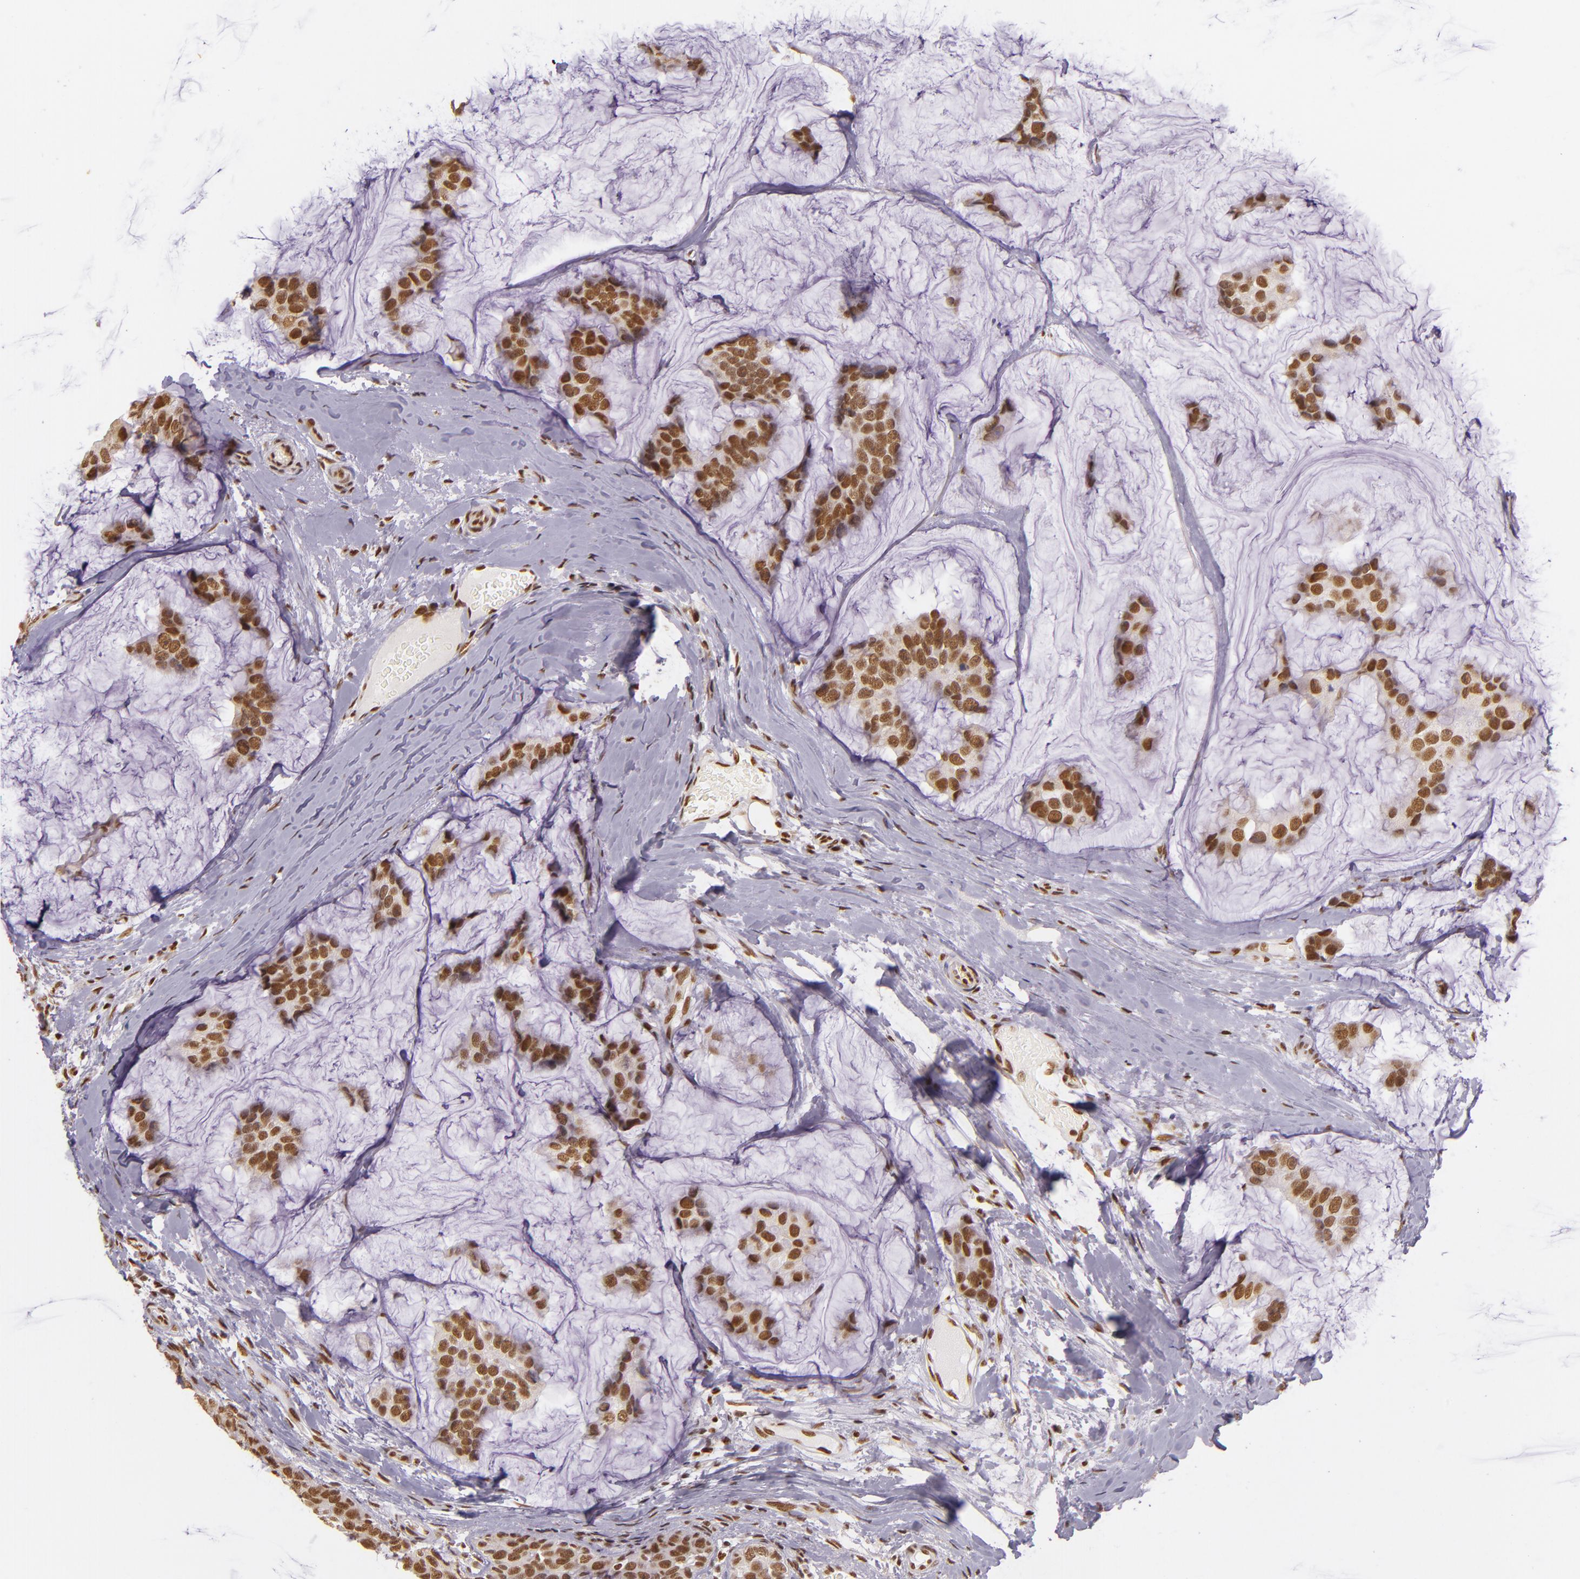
{"staining": {"intensity": "moderate", "quantity": ">75%", "location": "nuclear"}, "tissue": "breast cancer", "cell_type": "Tumor cells", "image_type": "cancer", "snomed": [{"axis": "morphology", "description": "Normal tissue, NOS"}, {"axis": "morphology", "description": "Duct carcinoma"}, {"axis": "topography", "description": "Breast"}], "caption": "Protein analysis of invasive ductal carcinoma (breast) tissue shows moderate nuclear positivity in about >75% of tumor cells. Using DAB (3,3'-diaminobenzidine) (brown) and hematoxylin (blue) stains, captured at high magnification using brightfield microscopy.", "gene": "USF1", "patient": {"sex": "female", "age": 50}}